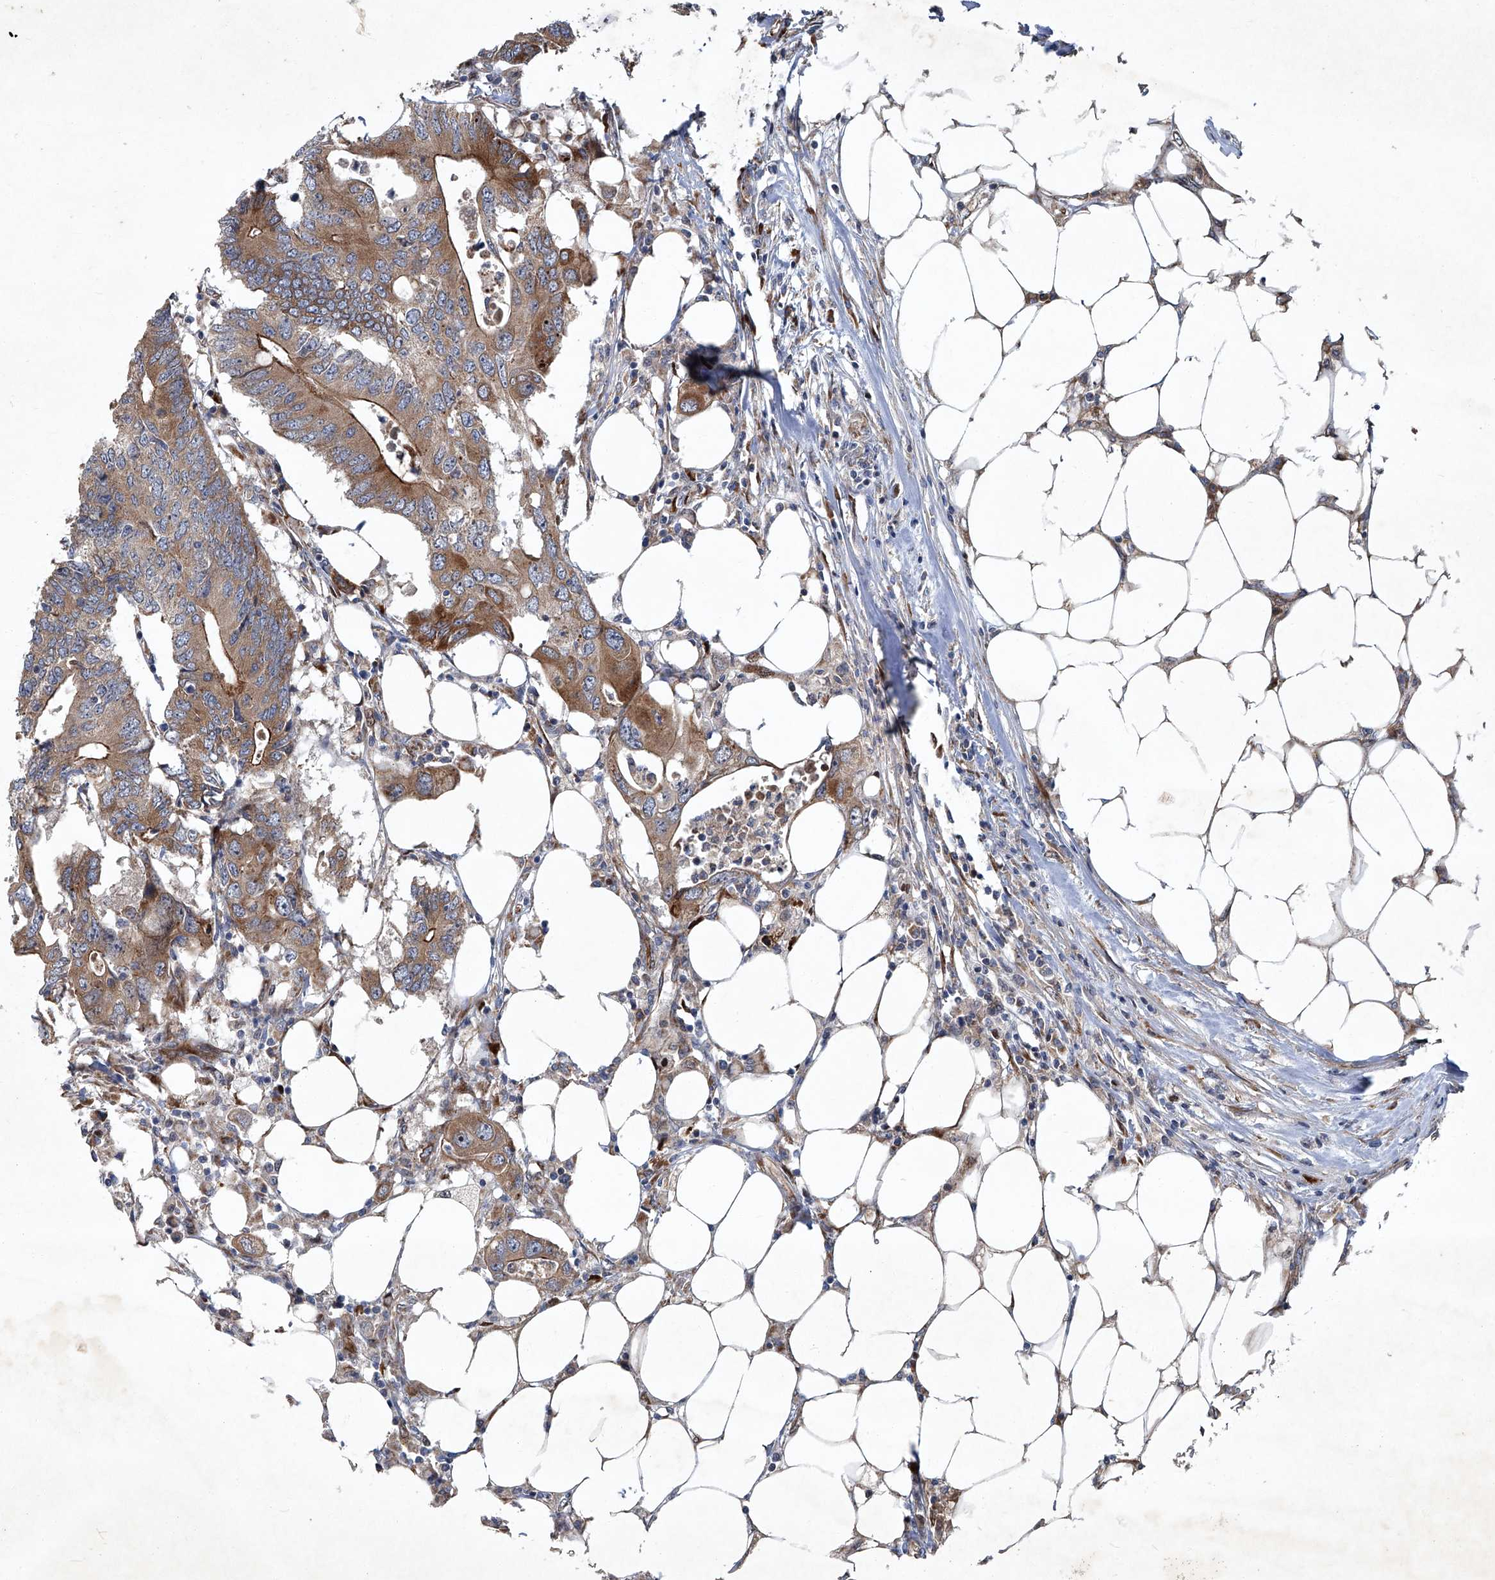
{"staining": {"intensity": "moderate", "quantity": "25%-75%", "location": "cytoplasmic/membranous"}, "tissue": "colorectal cancer", "cell_type": "Tumor cells", "image_type": "cancer", "snomed": [{"axis": "morphology", "description": "Adenocarcinoma, NOS"}, {"axis": "topography", "description": "Colon"}], "caption": "A micrograph showing moderate cytoplasmic/membranous staining in approximately 25%-75% of tumor cells in adenocarcinoma (colorectal), as visualized by brown immunohistochemical staining.", "gene": "GPR132", "patient": {"sex": "male", "age": 71}}